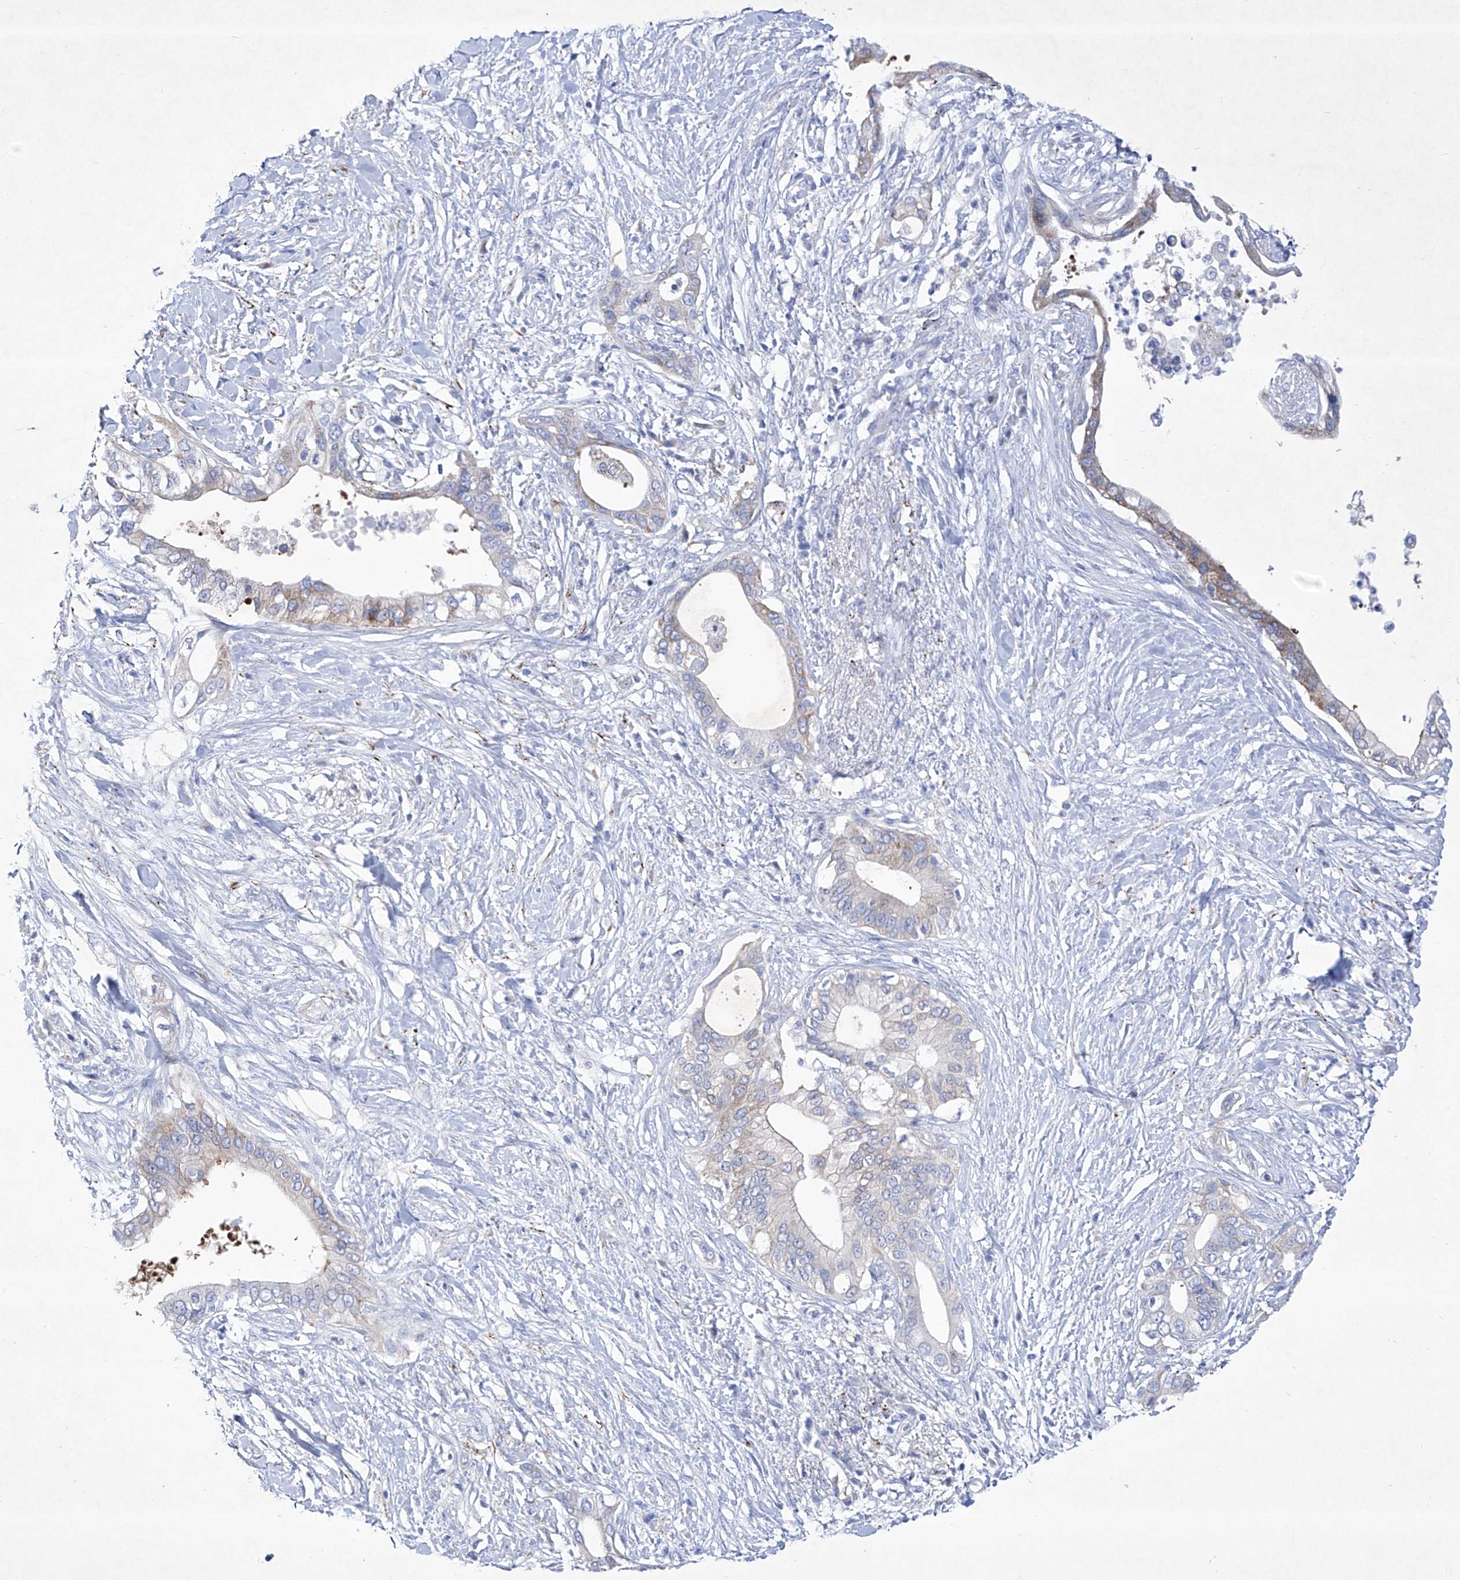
{"staining": {"intensity": "weak", "quantity": "<25%", "location": "cytoplasmic/membranous"}, "tissue": "pancreatic cancer", "cell_type": "Tumor cells", "image_type": "cancer", "snomed": [{"axis": "morphology", "description": "Normal tissue, NOS"}, {"axis": "morphology", "description": "Adenocarcinoma, NOS"}, {"axis": "topography", "description": "Pancreas"}, {"axis": "topography", "description": "Peripheral nerve tissue"}], "caption": "Tumor cells are negative for brown protein staining in pancreatic adenocarcinoma.", "gene": "C1orf87", "patient": {"sex": "male", "age": 59}}